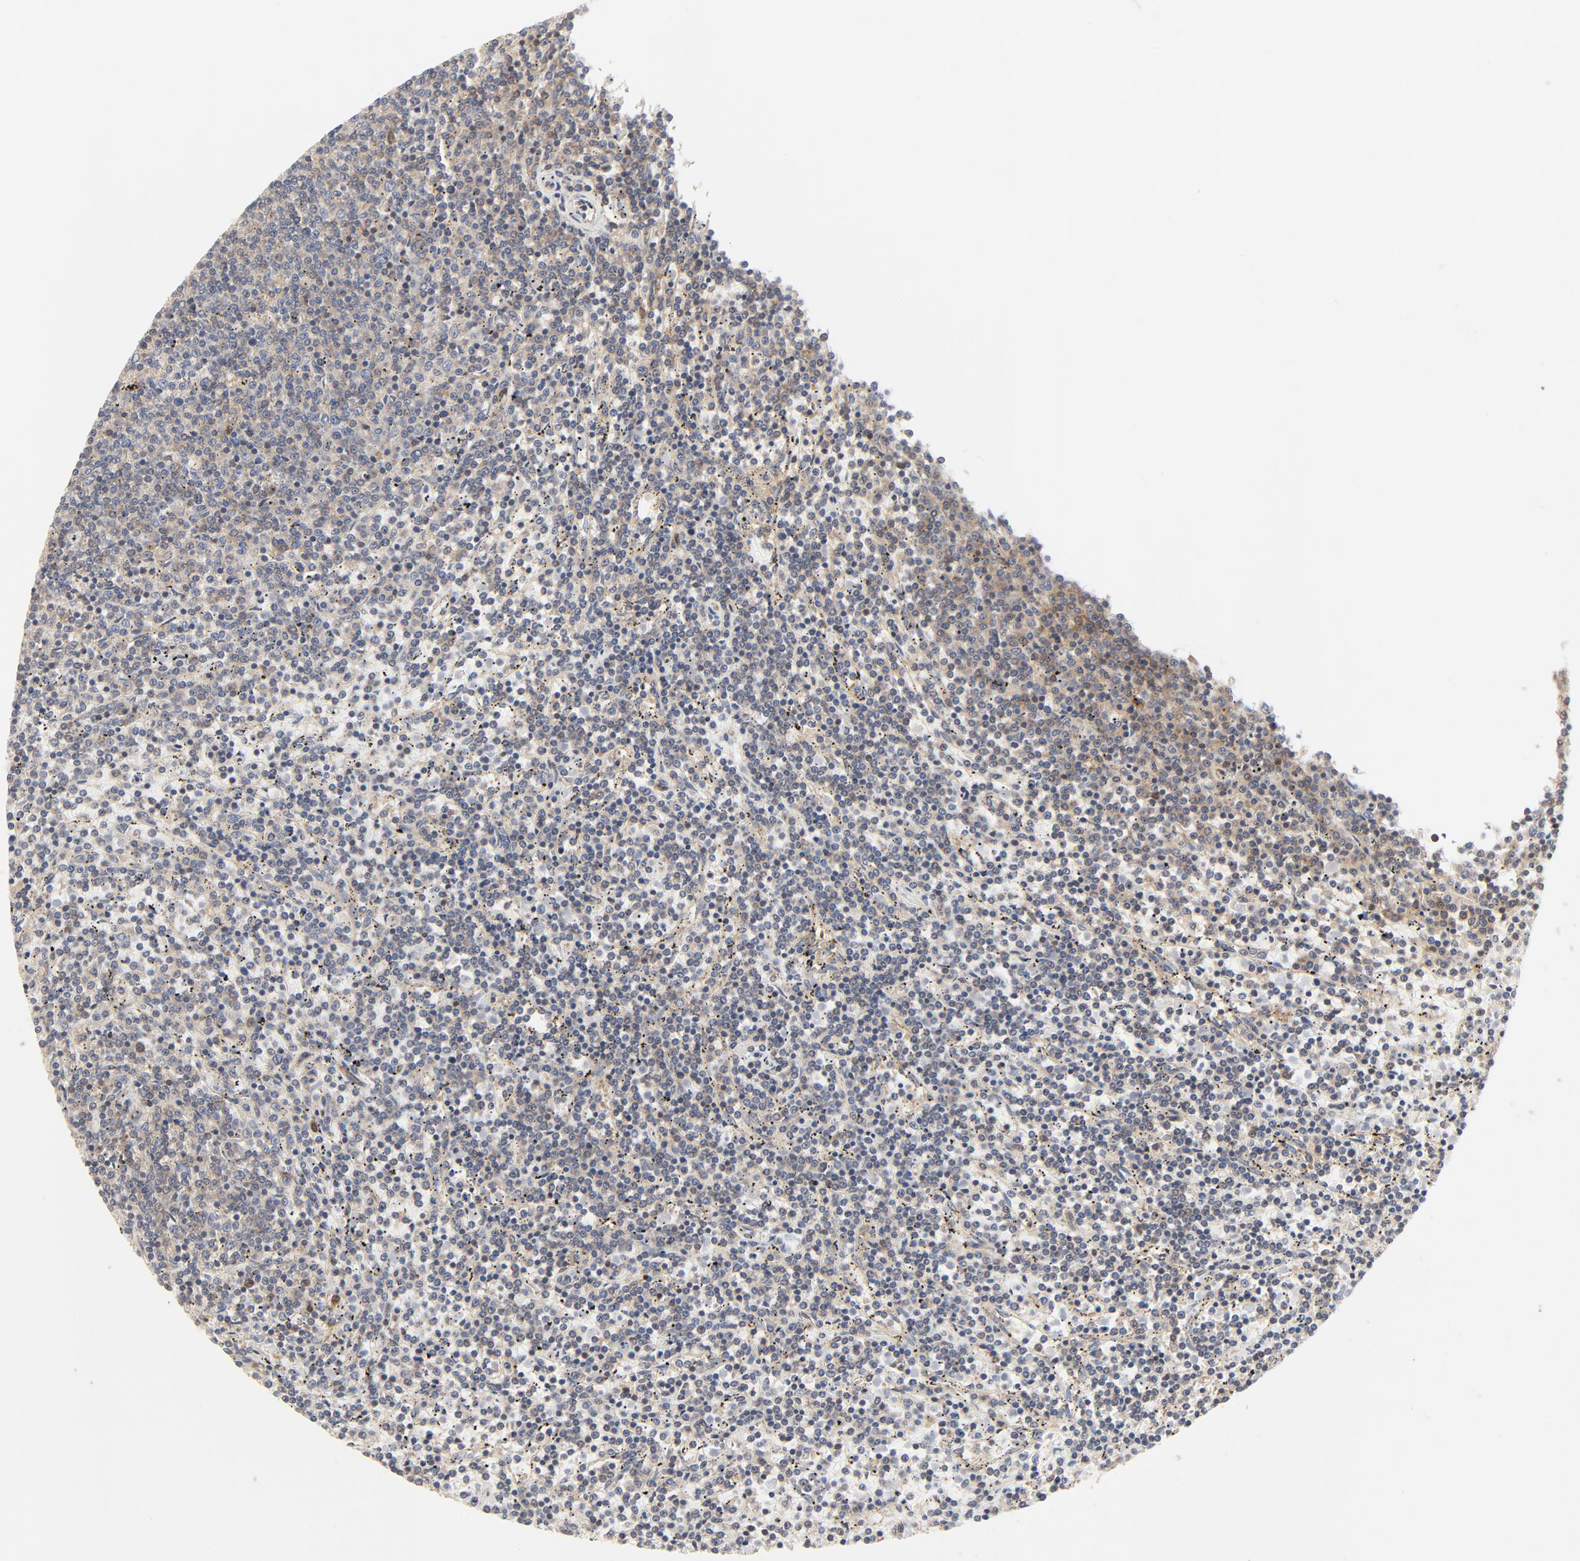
{"staining": {"intensity": "weak", "quantity": "<25%", "location": "cytoplasmic/membranous"}, "tissue": "lymphoma", "cell_type": "Tumor cells", "image_type": "cancer", "snomed": [{"axis": "morphology", "description": "Malignant lymphoma, non-Hodgkin's type, Low grade"}, {"axis": "topography", "description": "Spleen"}], "caption": "Immunohistochemistry (IHC) histopathology image of neoplastic tissue: human lymphoma stained with DAB (3,3'-diaminobenzidine) displays no significant protein positivity in tumor cells. (DAB IHC with hematoxylin counter stain).", "gene": "RABEP1", "patient": {"sex": "female", "age": 50}}